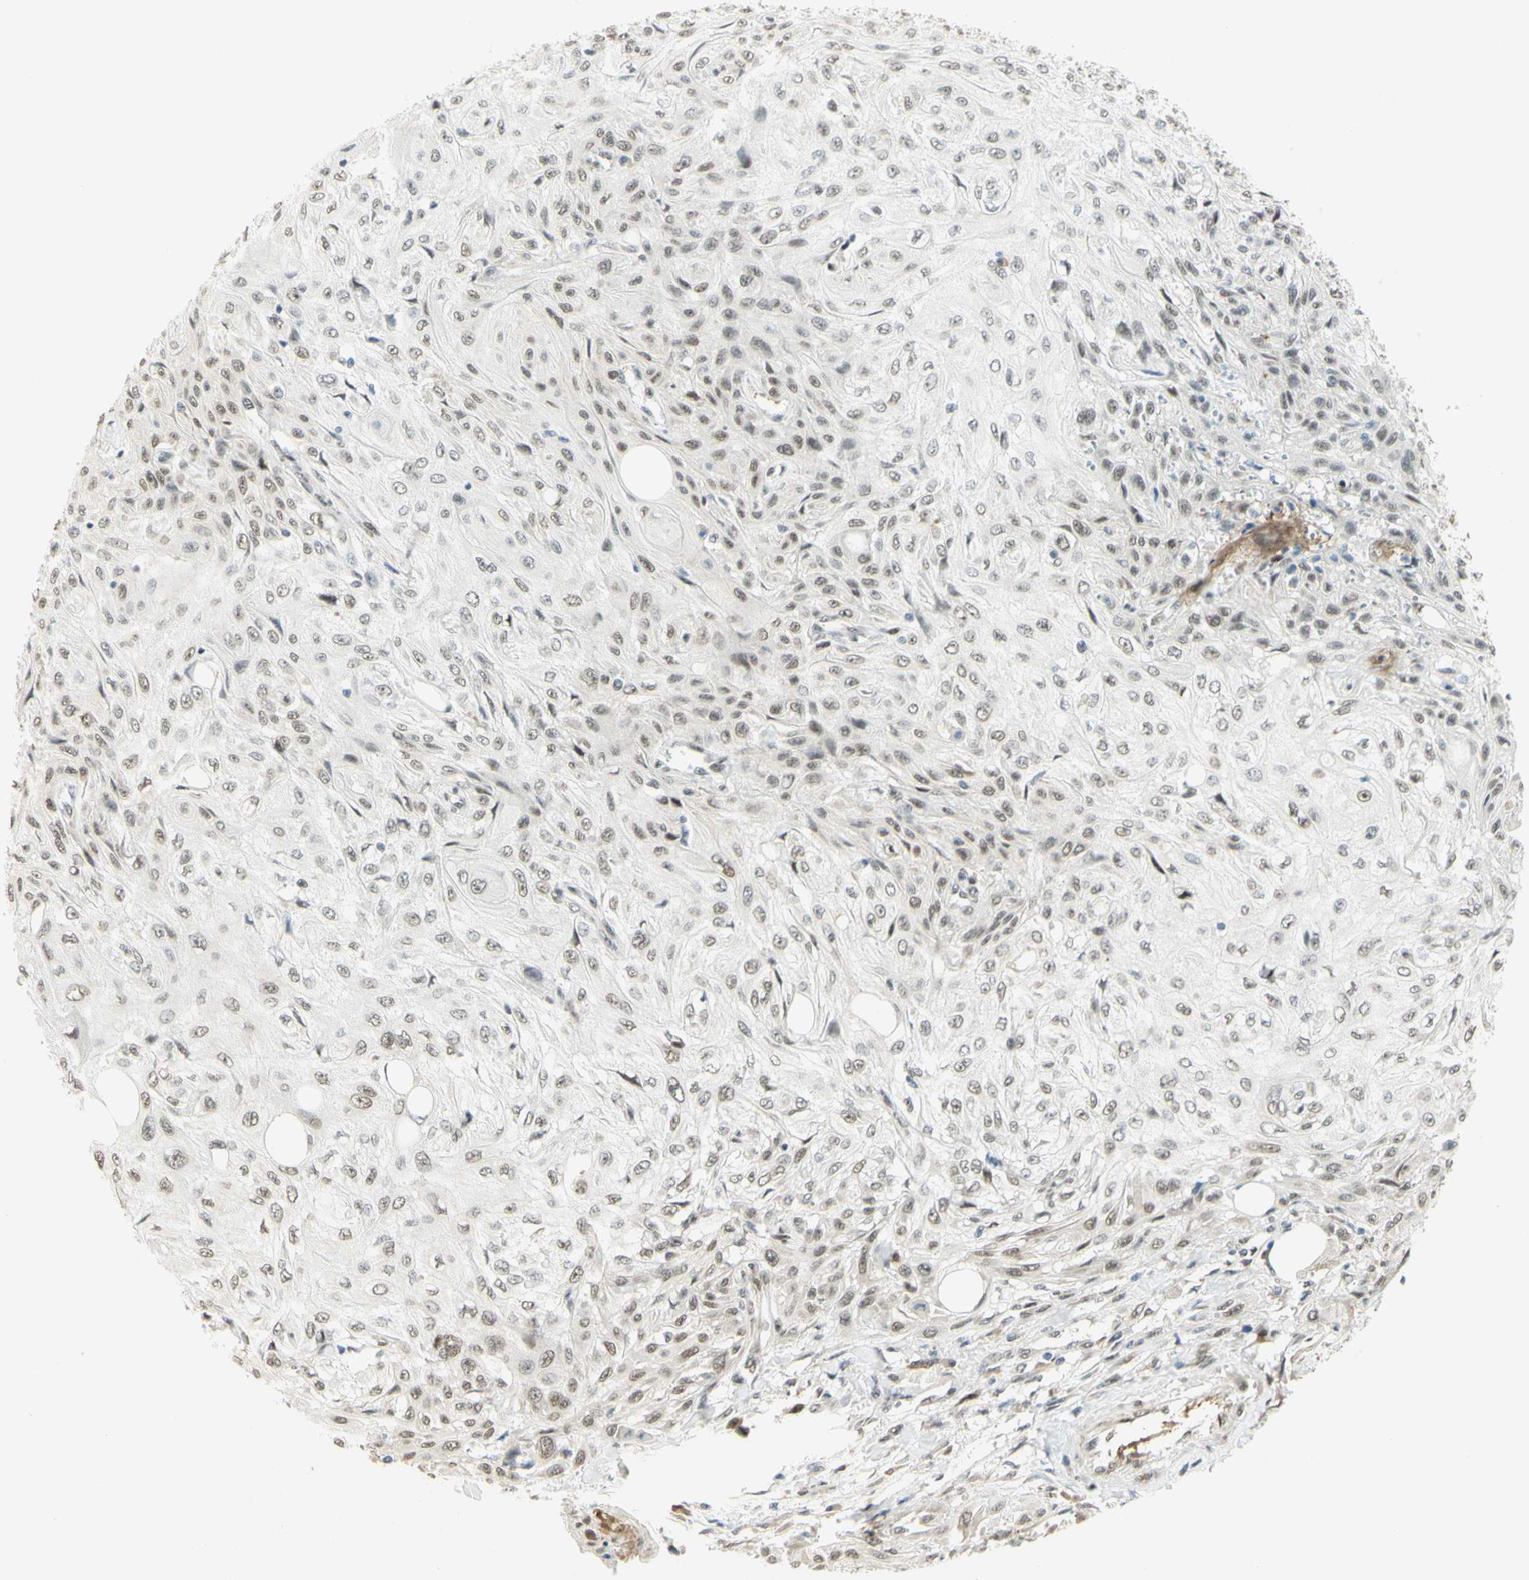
{"staining": {"intensity": "weak", "quantity": ">75%", "location": "nuclear"}, "tissue": "skin cancer", "cell_type": "Tumor cells", "image_type": "cancer", "snomed": [{"axis": "morphology", "description": "Squamous cell carcinoma, NOS"}, {"axis": "topography", "description": "Skin"}], "caption": "Tumor cells display low levels of weak nuclear expression in about >75% of cells in squamous cell carcinoma (skin). (DAB IHC with brightfield microscopy, high magnification).", "gene": "DDX1", "patient": {"sex": "male", "age": 75}}